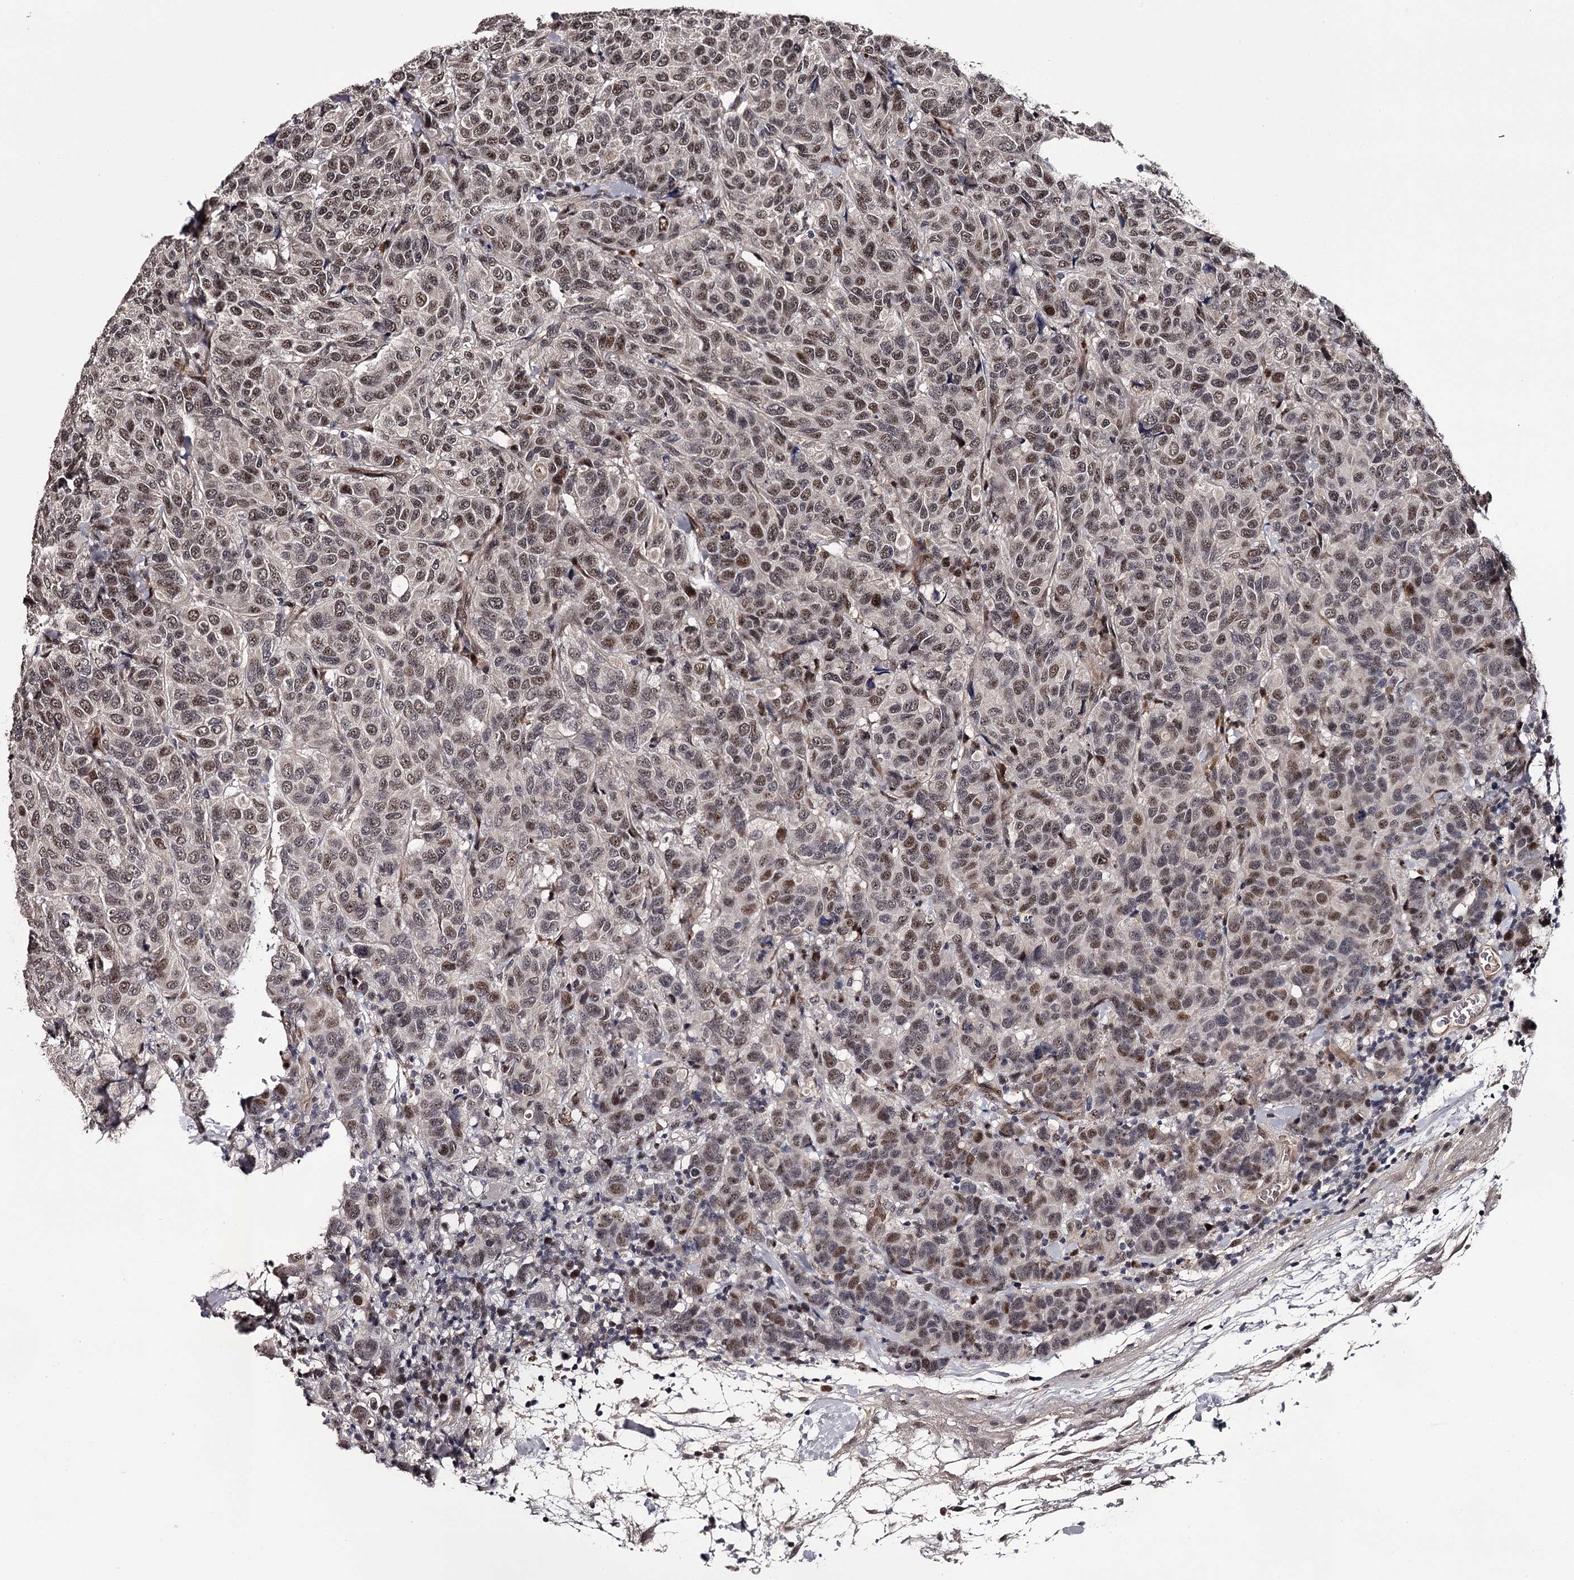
{"staining": {"intensity": "moderate", "quantity": ">75%", "location": "nuclear"}, "tissue": "breast cancer", "cell_type": "Tumor cells", "image_type": "cancer", "snomed": [{"axis": "morphology", "description": "Duct carcinoma"}, {"axis": "topography", "description": "Breast"}], "caption": "Breast invasive ductal carcinoma stained for a protein displays moderate nuclear positivity in tumor cells.", "gene": "RNF44", "patient": {"sex": "female", "age": 55}}